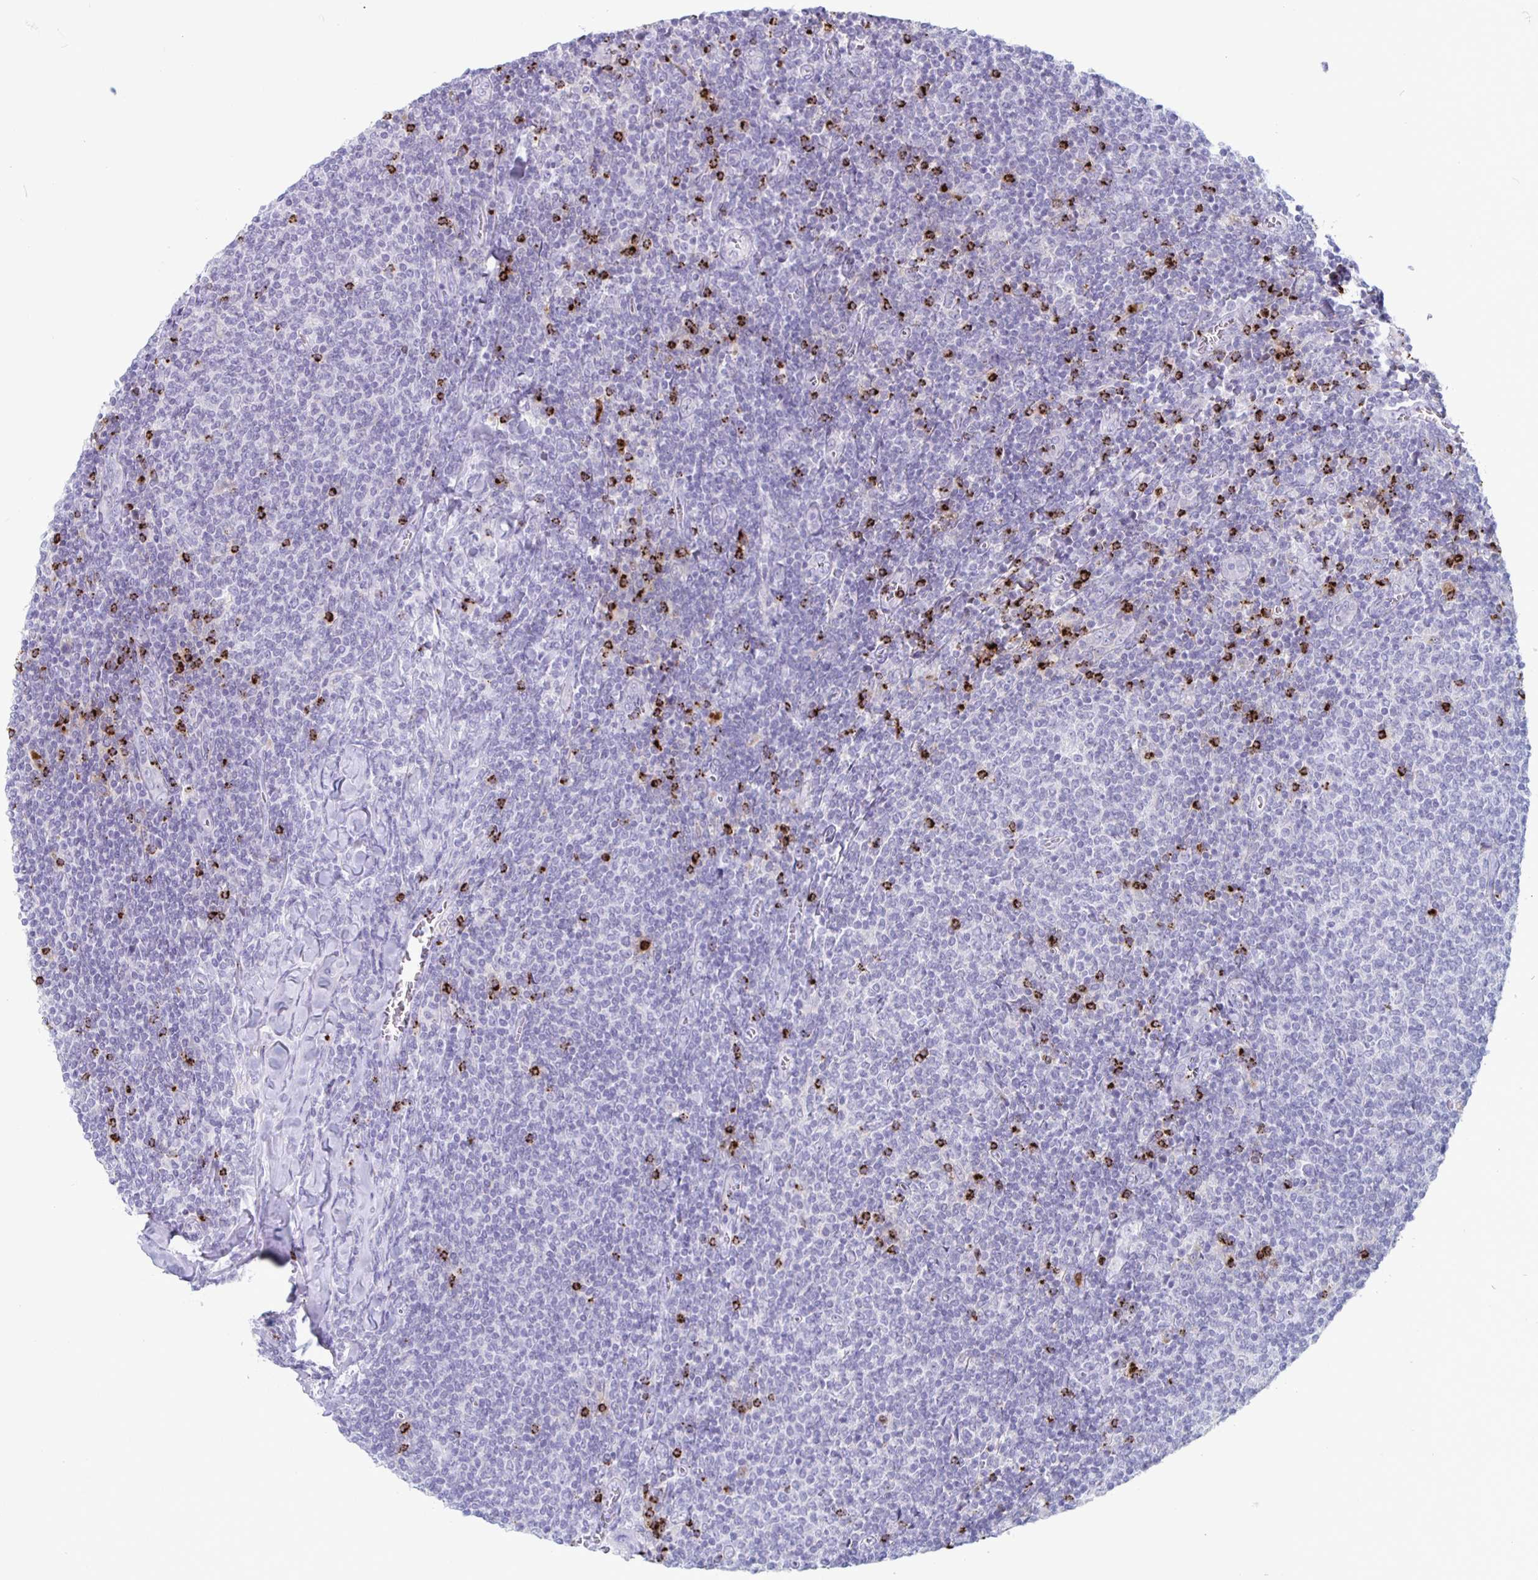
{"staining": {"intensity": "negative", "quantity": "none", "location": "none"}, "tissue": "lymphoma", "cell_type": "Tumor cells", "image_type": "cancer", "snomed": [{"axis": "morphology", "description": "Malignant lymphoma, non-Hodgkin's type, Low grade"}, {"axis": "topography", "description": "Lymph node"}], "caption": "A high-resolution histopathology image shows IHC staining of low-grade malignant lymphoma, non-Hodgkin's type, which displays no significant expression in tumor cells. Brightfield microscopy of IHC stained with DAB (3,3'-diaminobenzidine) (brown) and hematoxylin (blue), captured at high magnification.", "gene": "GZMK", "patient": {"sex": "male", "age": 52}}